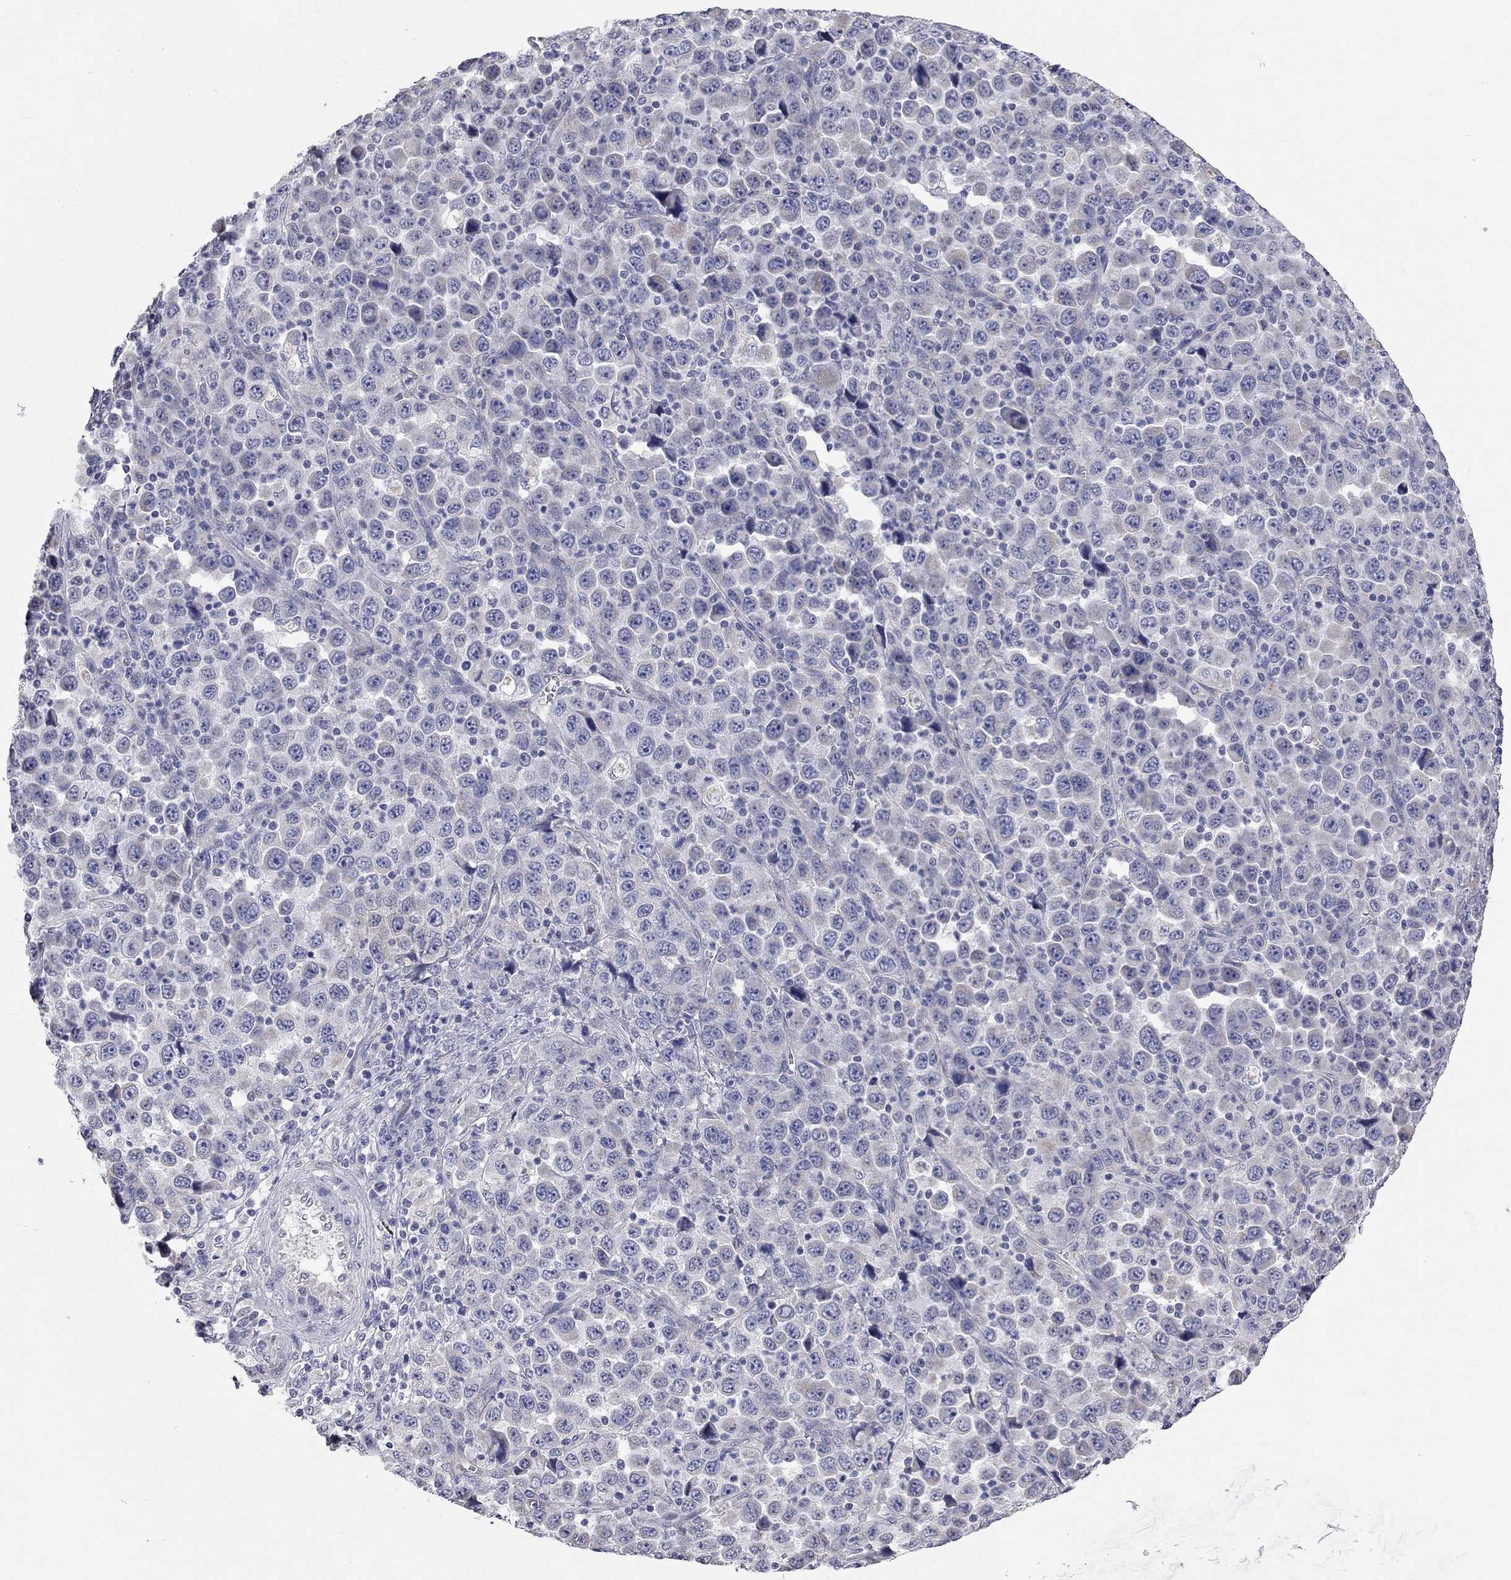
{"staining": {"intensity": "negative", "quantity": "none", "location": "none"}, "tissue": "stomach cancer", "cell_type": "Tumor cells", "image_type": "cancer", "snomed": [{"axis": "morphology", "description": "Normal tissue, NOS"}, {"axis": "morphology", "description": "Adenocarcinoma, NOS"}, {"axis": "topography", "description": "Stomach, upper"}, {"axis": "topography", "description": "Stomach"}], "caption": "The image displays no staining of tumor cells in stomach adenocarcinoma. Nuclei are stained in blue.", "gene": "OPRK1", "patient": {"sex": "male", "age": 59}}